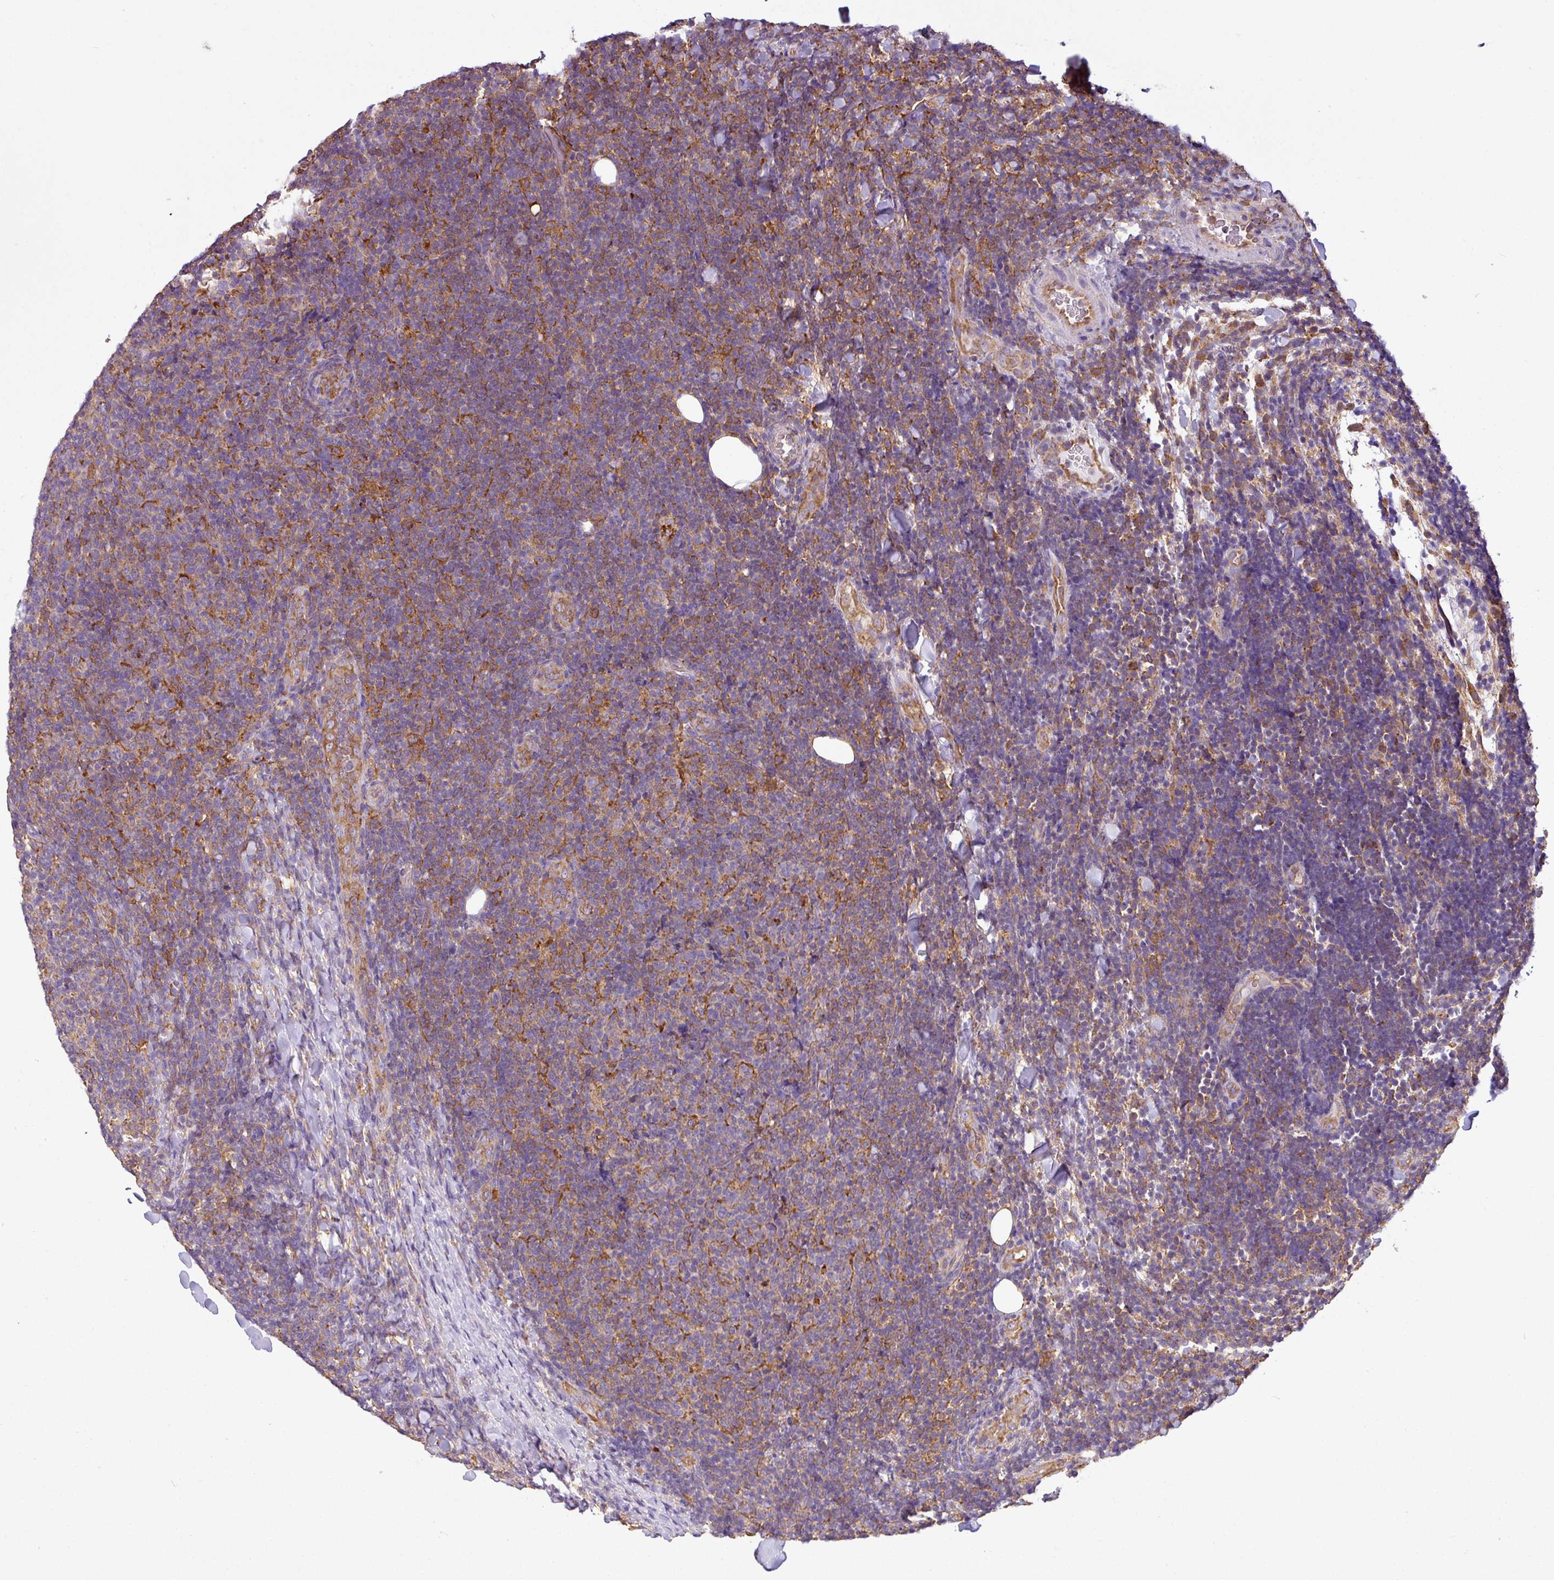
{"staining": {"intensity": "moderate", "quantity": "25%-75%", "location": "cytoplasmic/membranous"}, "tissue": "lymphoma", "cell_type": "Tumor cells", "image_type": "cancer", "snomed": [{"axis": "morphology", "description": "Malignant lymphoma, non-Hodgkin's type, Low grade"}, {"axis": "topography", "description": "Lymph node"}], "caption": "The micrograph displays immunohistochemical staining of lymphoma. There is moderate cytoplasmic/membranous positivity is appreciated in approximately 25%-75% of tumor cells.", "gene": "XNDC1N", "patient": {"sex": "male", "age": 66}}